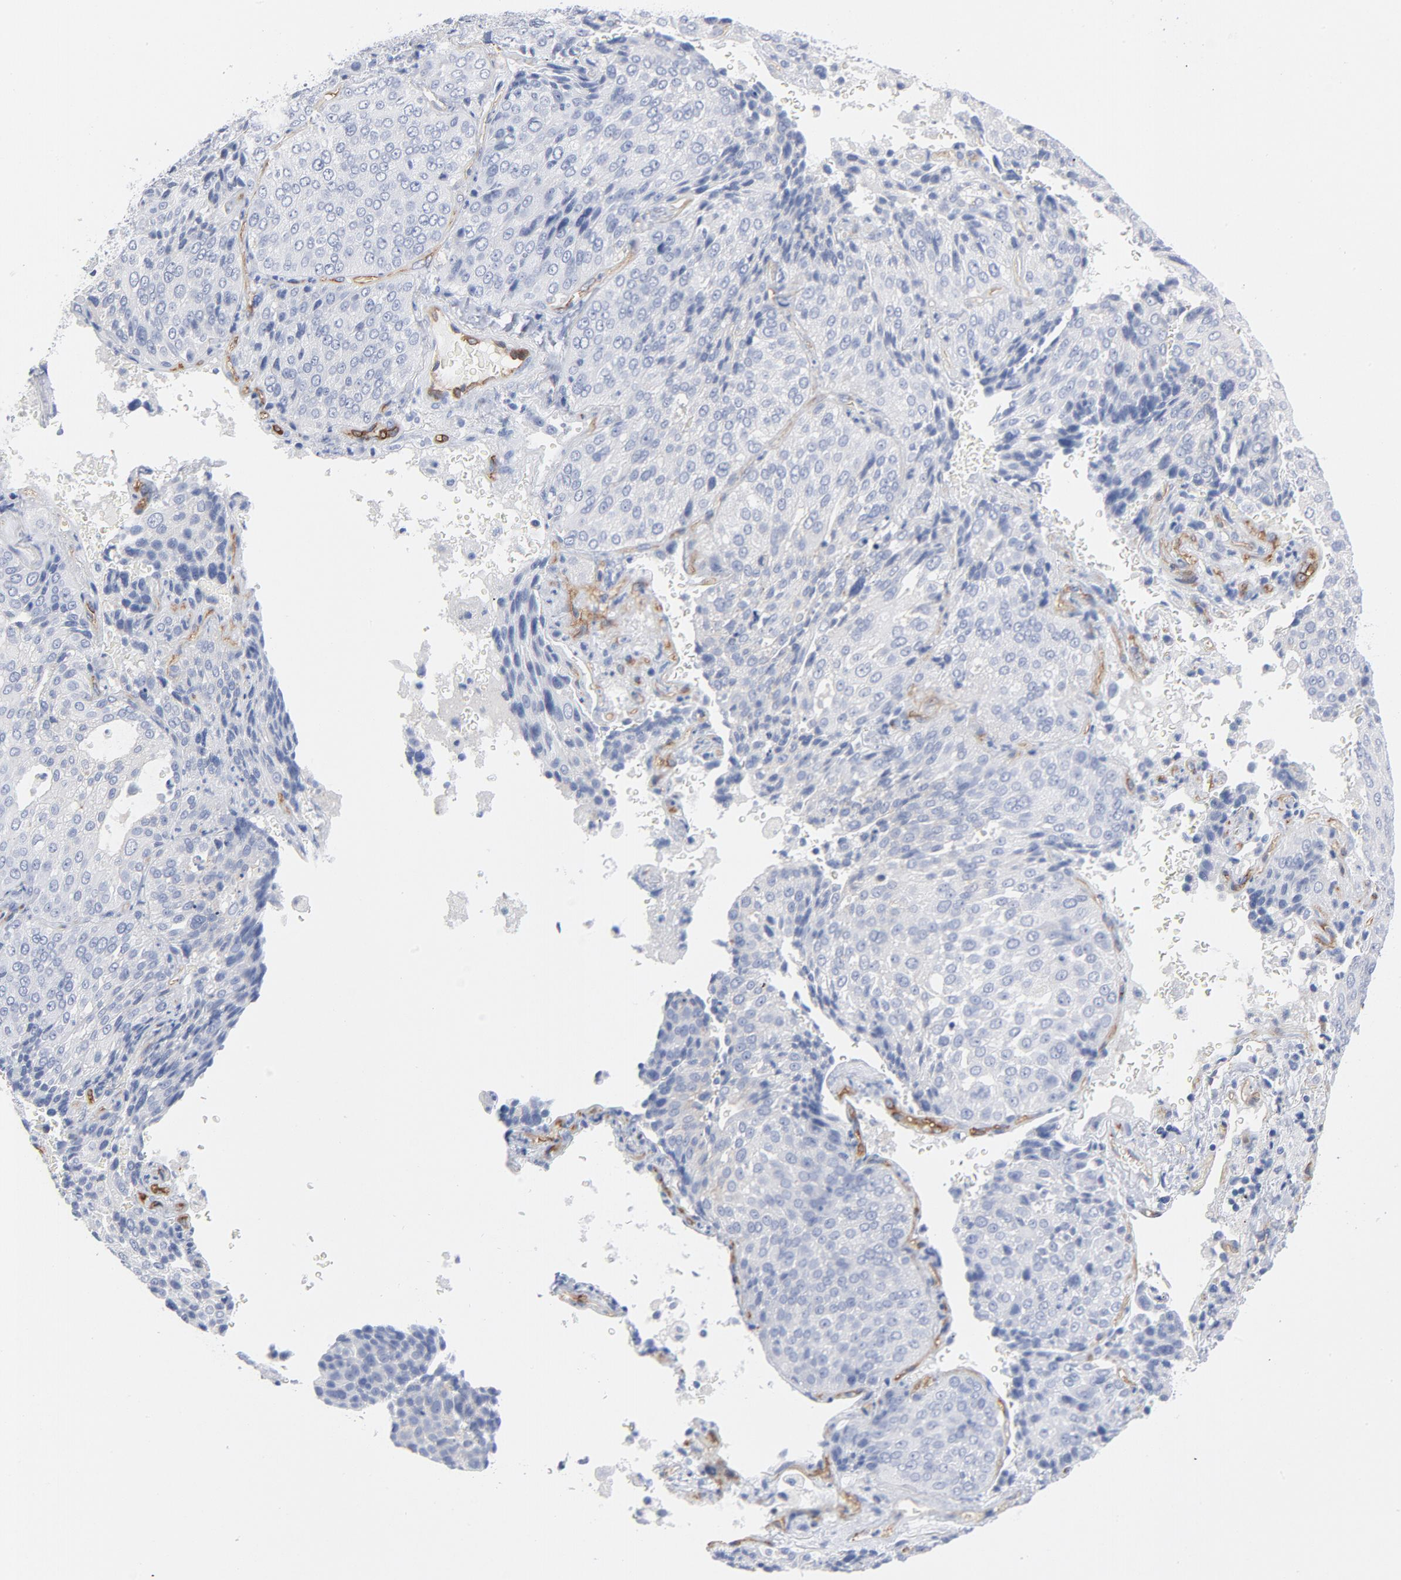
{"staining": {"intensity": "negative", "quantity": "none", "location": "none"}, "tissue": "lung cancer", "cell_type": "Tumor cells", "image_type": "cancer", "snomed": [{"axis": "morphology", "description": "Squamous cell carcinoma, NOS"}, {"axis": "topography", "description": "Lung"}], "caption": "Immunohistochemistry histopathology image of human lung cancer stained for a protein (brown), which displays no staining in tumor cells.", "gene": "SHANK3", "patient": {"sex": "male", "age": 54}}